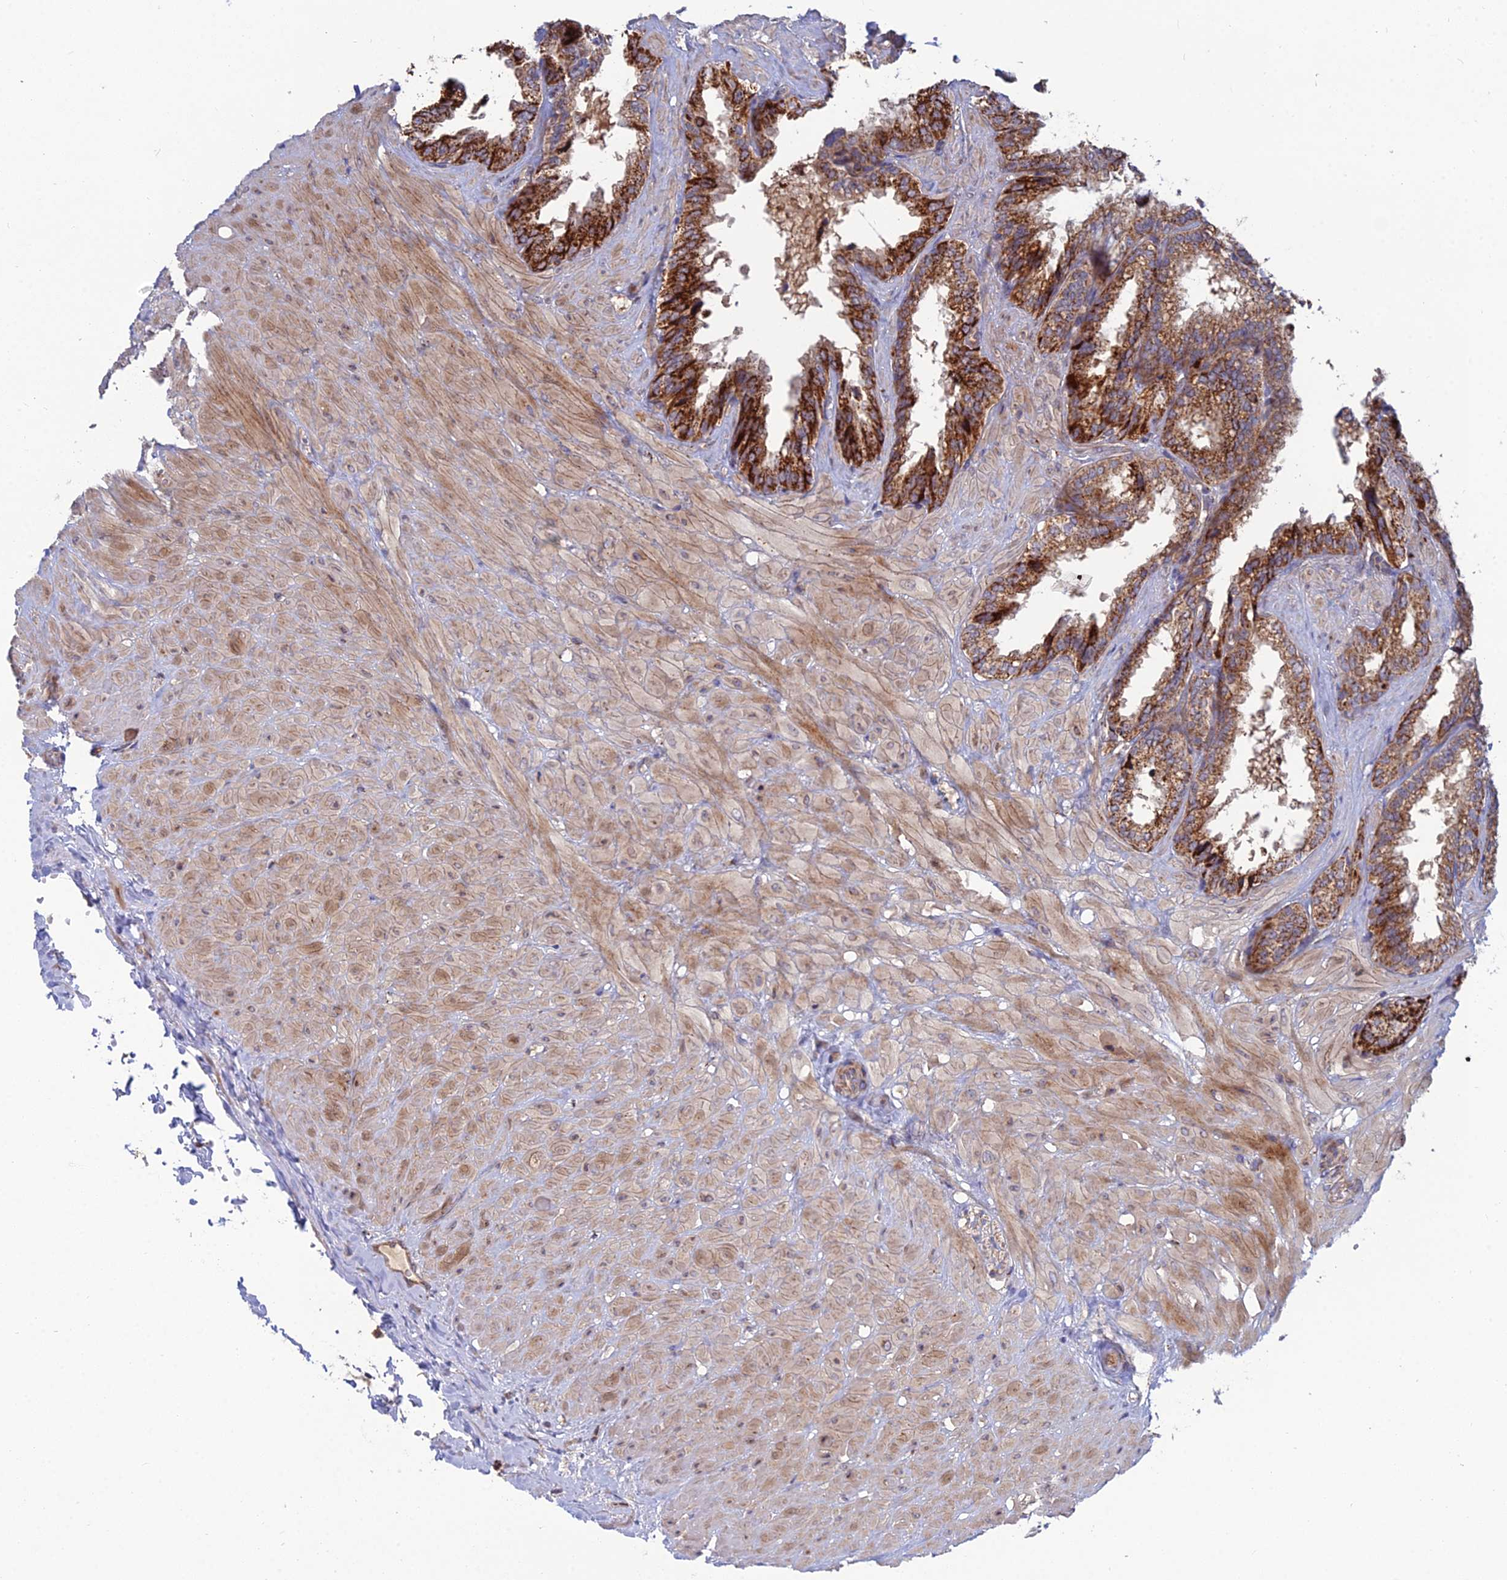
{"staining": {"intensity": "strong", "quantity": ">75%", "location": "cytoplasmic/membranous"}, "tissue": "seminal vesicle", "cell_type": "Glandular cells", "image_type": "normal", "snomed": [{"axis": "morphology", "description": "Normal tissue, NOS"}, {"axis": "topography", "description": "Seminal veicle"}], "caption": "Seminal vesicle was stained to show a protein in brown. There is high levels of strong cytoplasmic/membranous positivity in about >75% of glandular cells. (Stains: DAB in brown, nuclei in blue, Microscopy: brightfield microscopy at high magnification).", "gene": "RIC8B", "patient": {"sex": "male", "age": 46}}